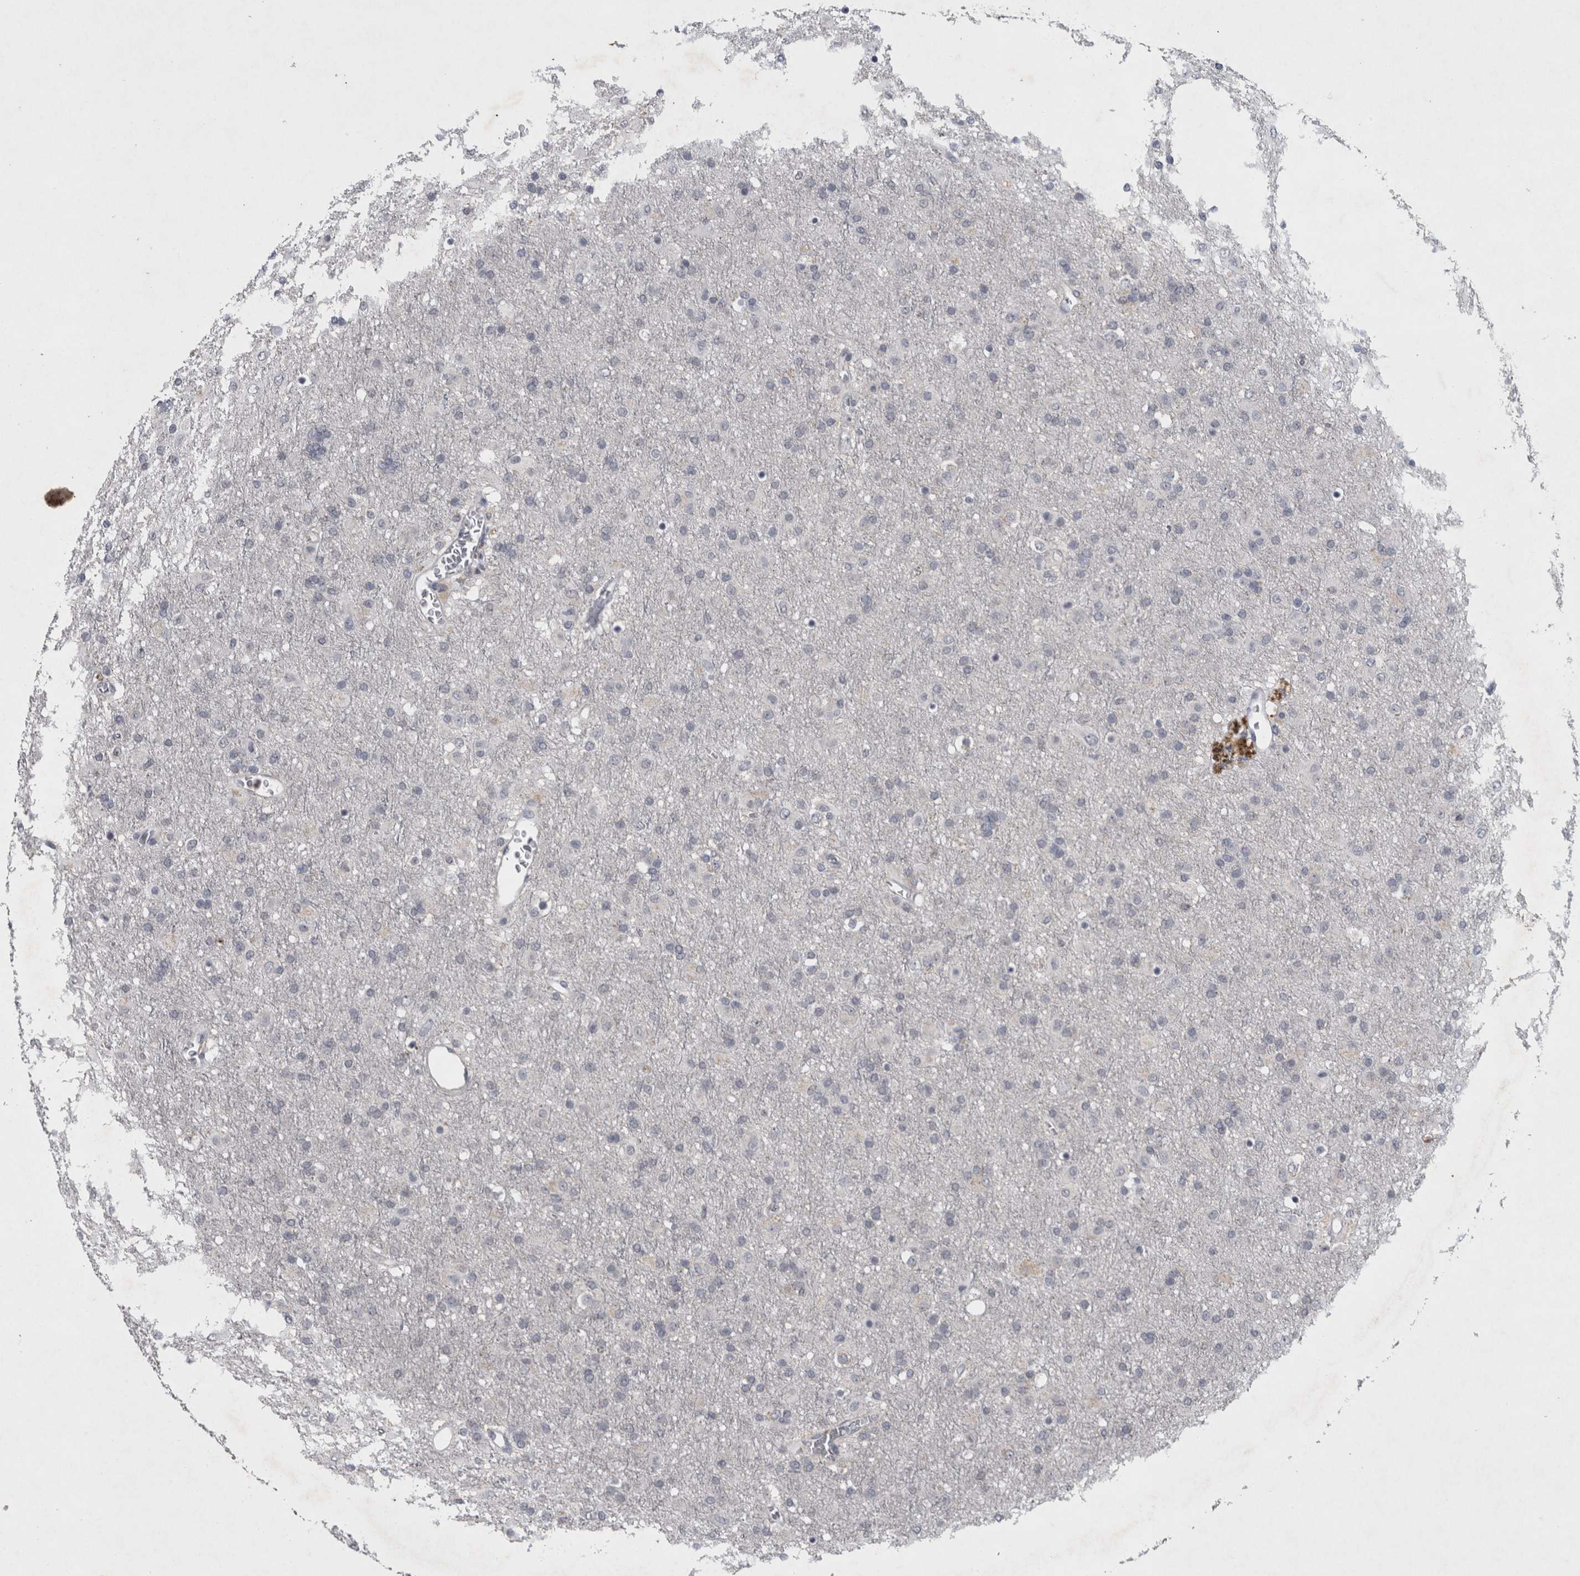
{"staining": {"intensity": "negative", "quantity": "none", "location": "none"}, "tissue": "glioma", "cell_type": "Tumor cells", "image_type": "cancer", "snomed": [{"axis": "morphology", "description": "Glioma, malignant, Low grade"}, {"axis": "topography", "description": "Brain"}], "caption": "DAB (3,3'-diaminobenzidine) immunohistochemical staining of malignant glioma (low-grade) shows no significant positivity in tumor cells. (DAB (3,3'-diaminobenzidine) IHC, high magnification).", "gene": "WNT7A", "patient": {"sex": "male", "age": 65}}